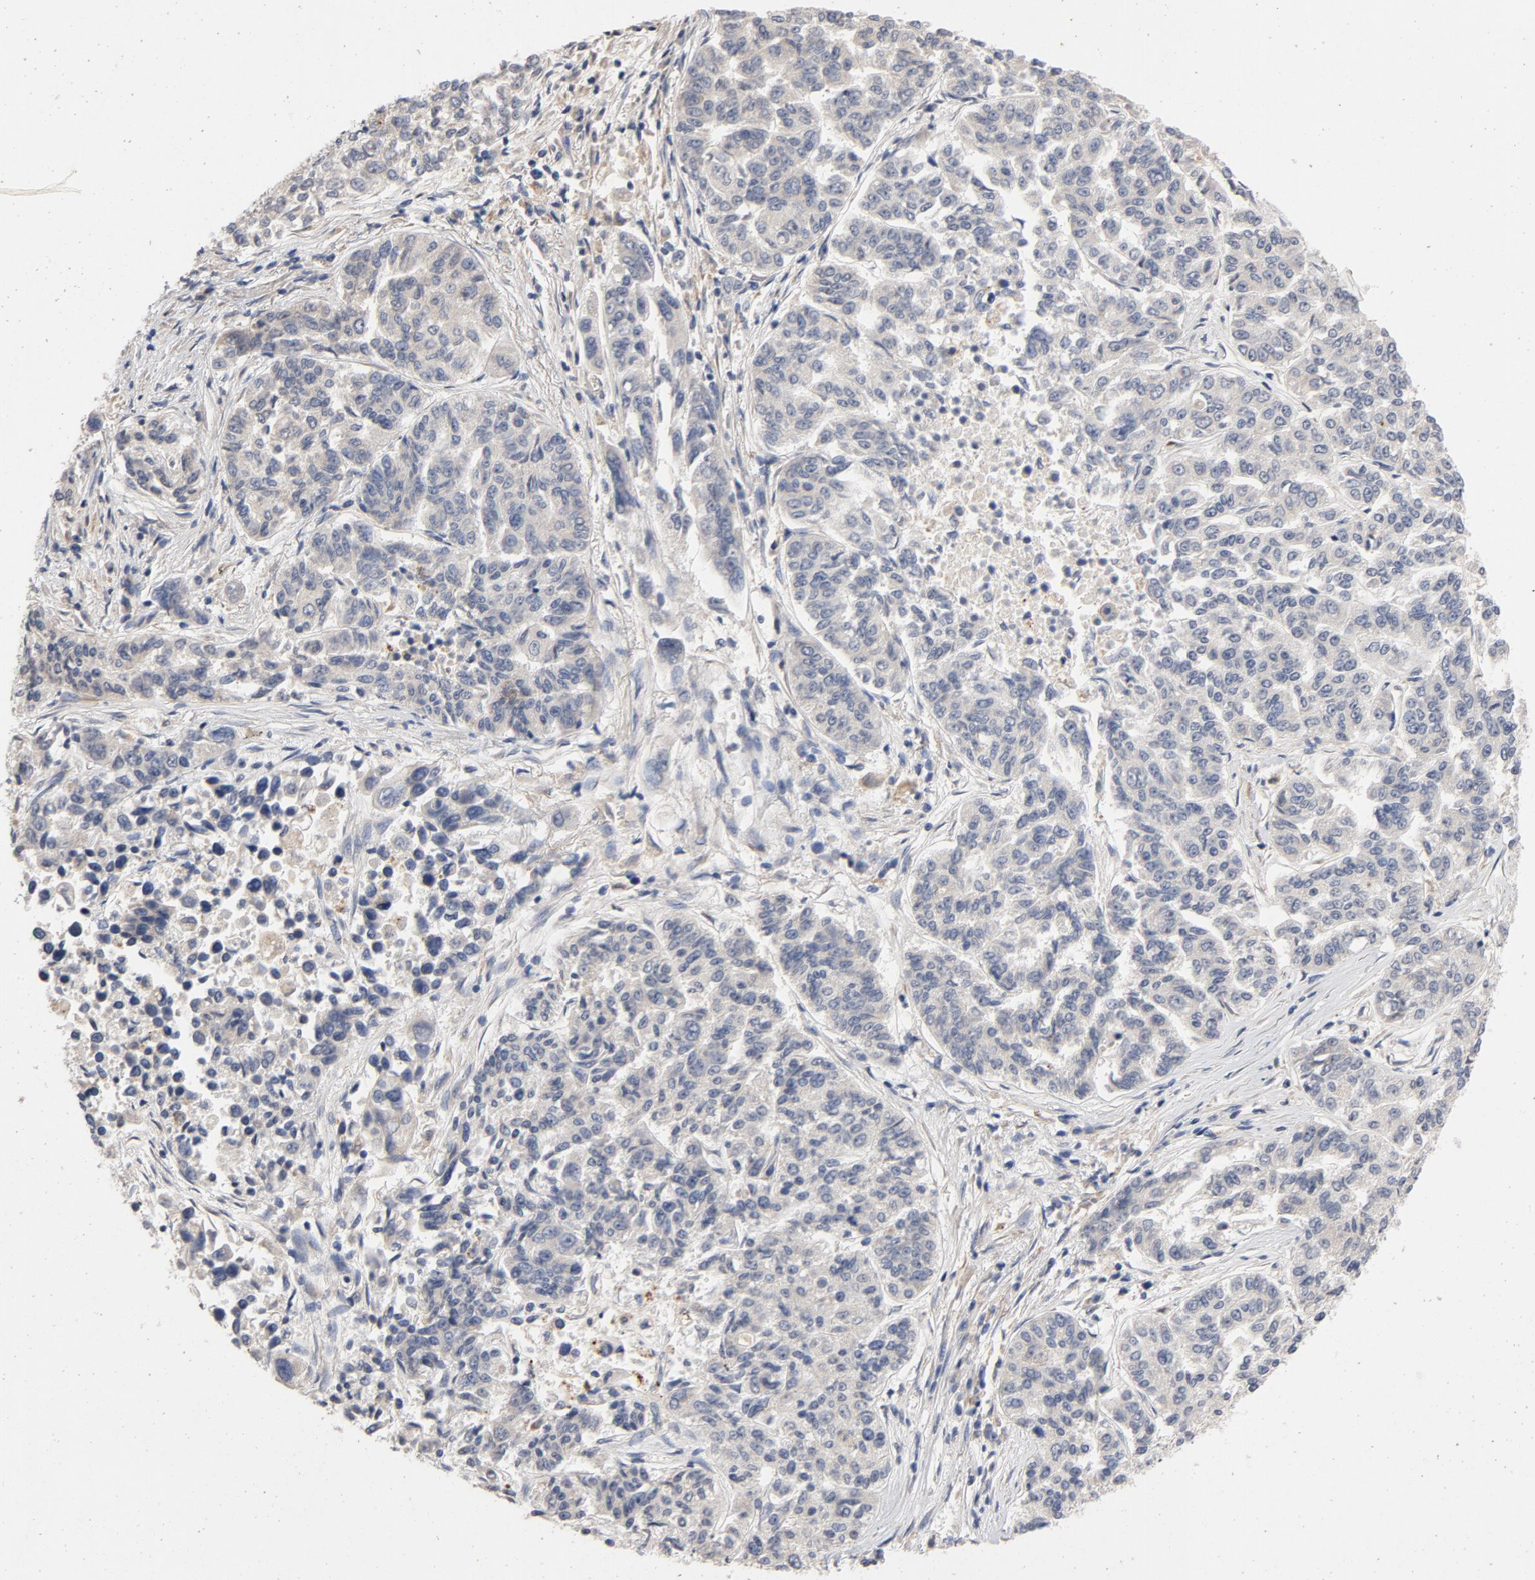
{"staining": {"intensity": "weak", "quantity": "<25%", "location": "cytoplasmic/membranous"}, "tissue": "lung cancer", "cell_type": "Tumor cells", "image_type": "cancer", "snomed": [{"axis": "morphology", "description": "Adenocarcinoma, NOS"}, {"axis": "topography", "description": "Lung"}], "caption": "Lung adenocarcinoma was stained to show a protein in brown. There is no significant staining in tumor cells.", "gene": "CCDC134", "patient": {"sex": "male", "age": 84}}